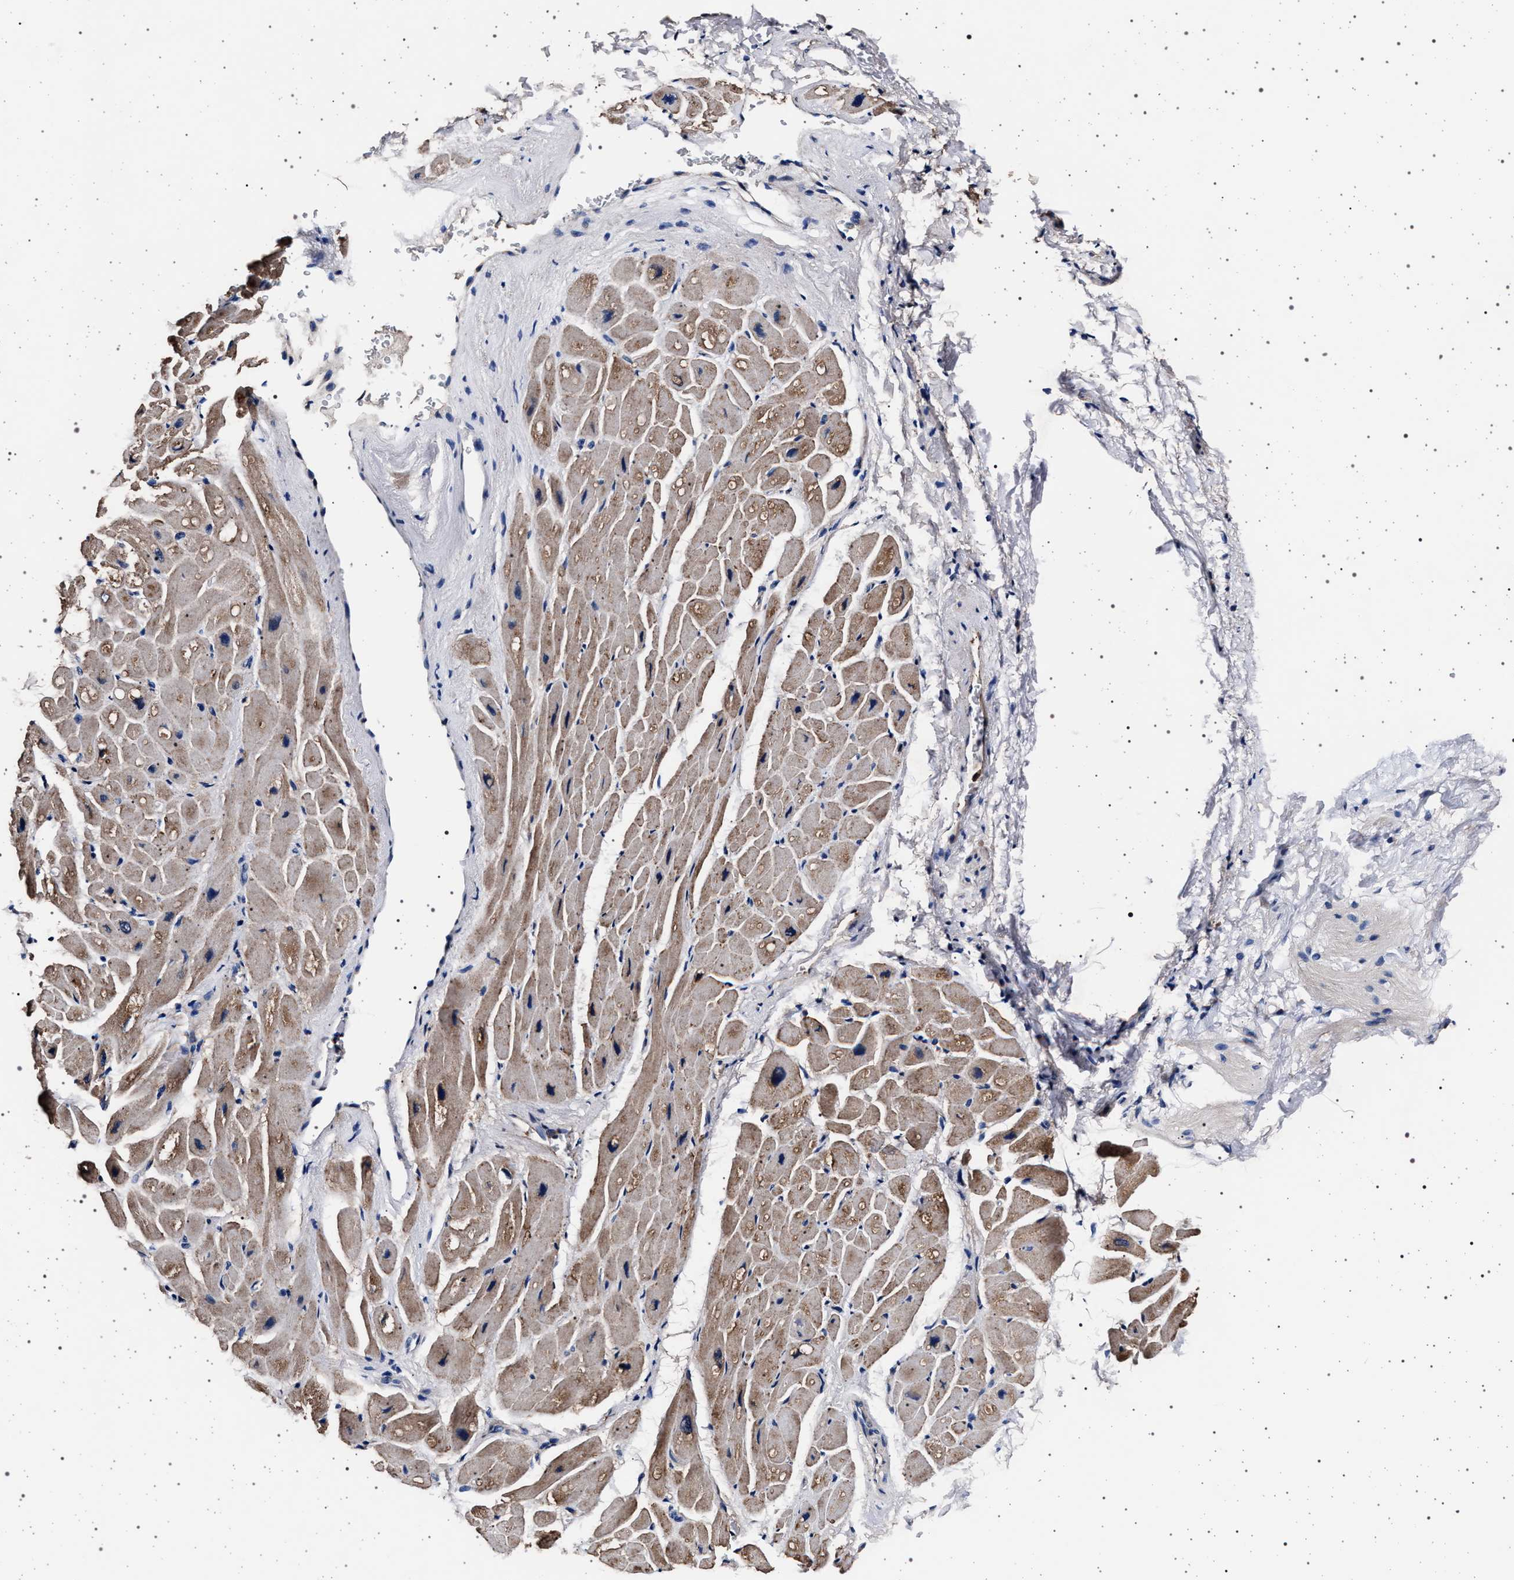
{"staining": {"intensity": "moderate", "quantity": ">75%", "location": "cytoplasmic/membranous"}, "tissue": "heart muscle", "cell_type": "Cardiomyocytes", "image_type": "normal", "snomed": [{"axis": "morphology", "description": "Normal tissue, NOS"}, {"axis": "topography", "description": "Heart"}], "caption": "Protein staining shows moderate cytoplasmic/membranous staining in approximately >75% of cardiomyocytes in normal heart muscle.", "gene": "MAP3K2", "patient": {"sex": "male", "age": 49}}